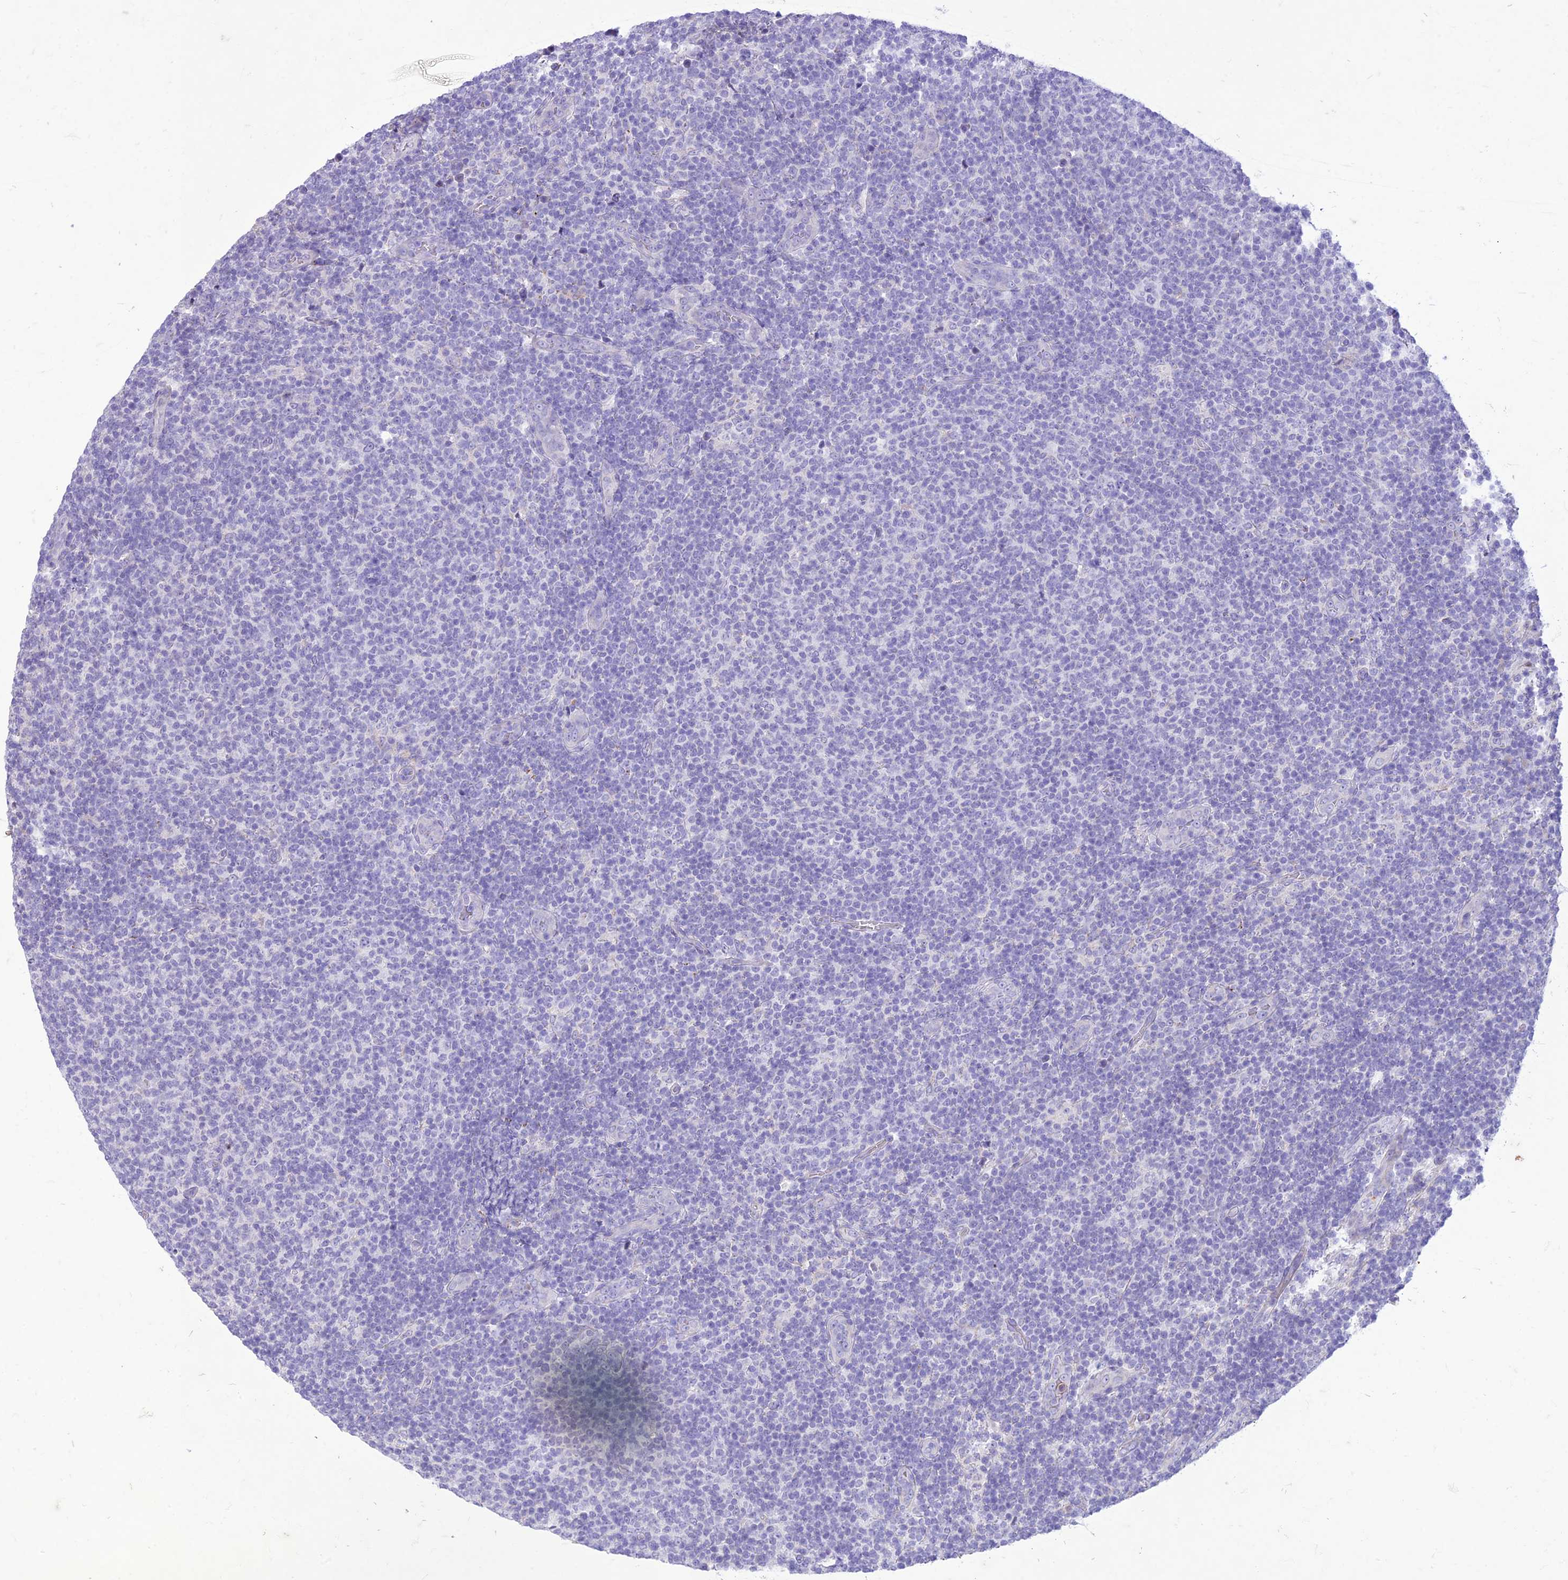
{"staining": {"intensity": "negative", "quantity": "none", "location": "none"}, "tissue": "lymphoma", "cell_type": "Tumor cells", "image_type": "cancer", "snomed": [{"axis": "morphology", "description": "Malignant lymphoma, non-Hodgkin's type, Low grade"}, {"axis": "topography", "description": "Lymph node"}], "caption": "A micrograph of human lymphoma is negative for staining in tumor cells. (DAB (3,3'-diaminobenzidine) immunohistochemistry with hematoxylin counter stain).", "gene": "SLC13A5", "patient": {"sex": "male", "age": 66}}